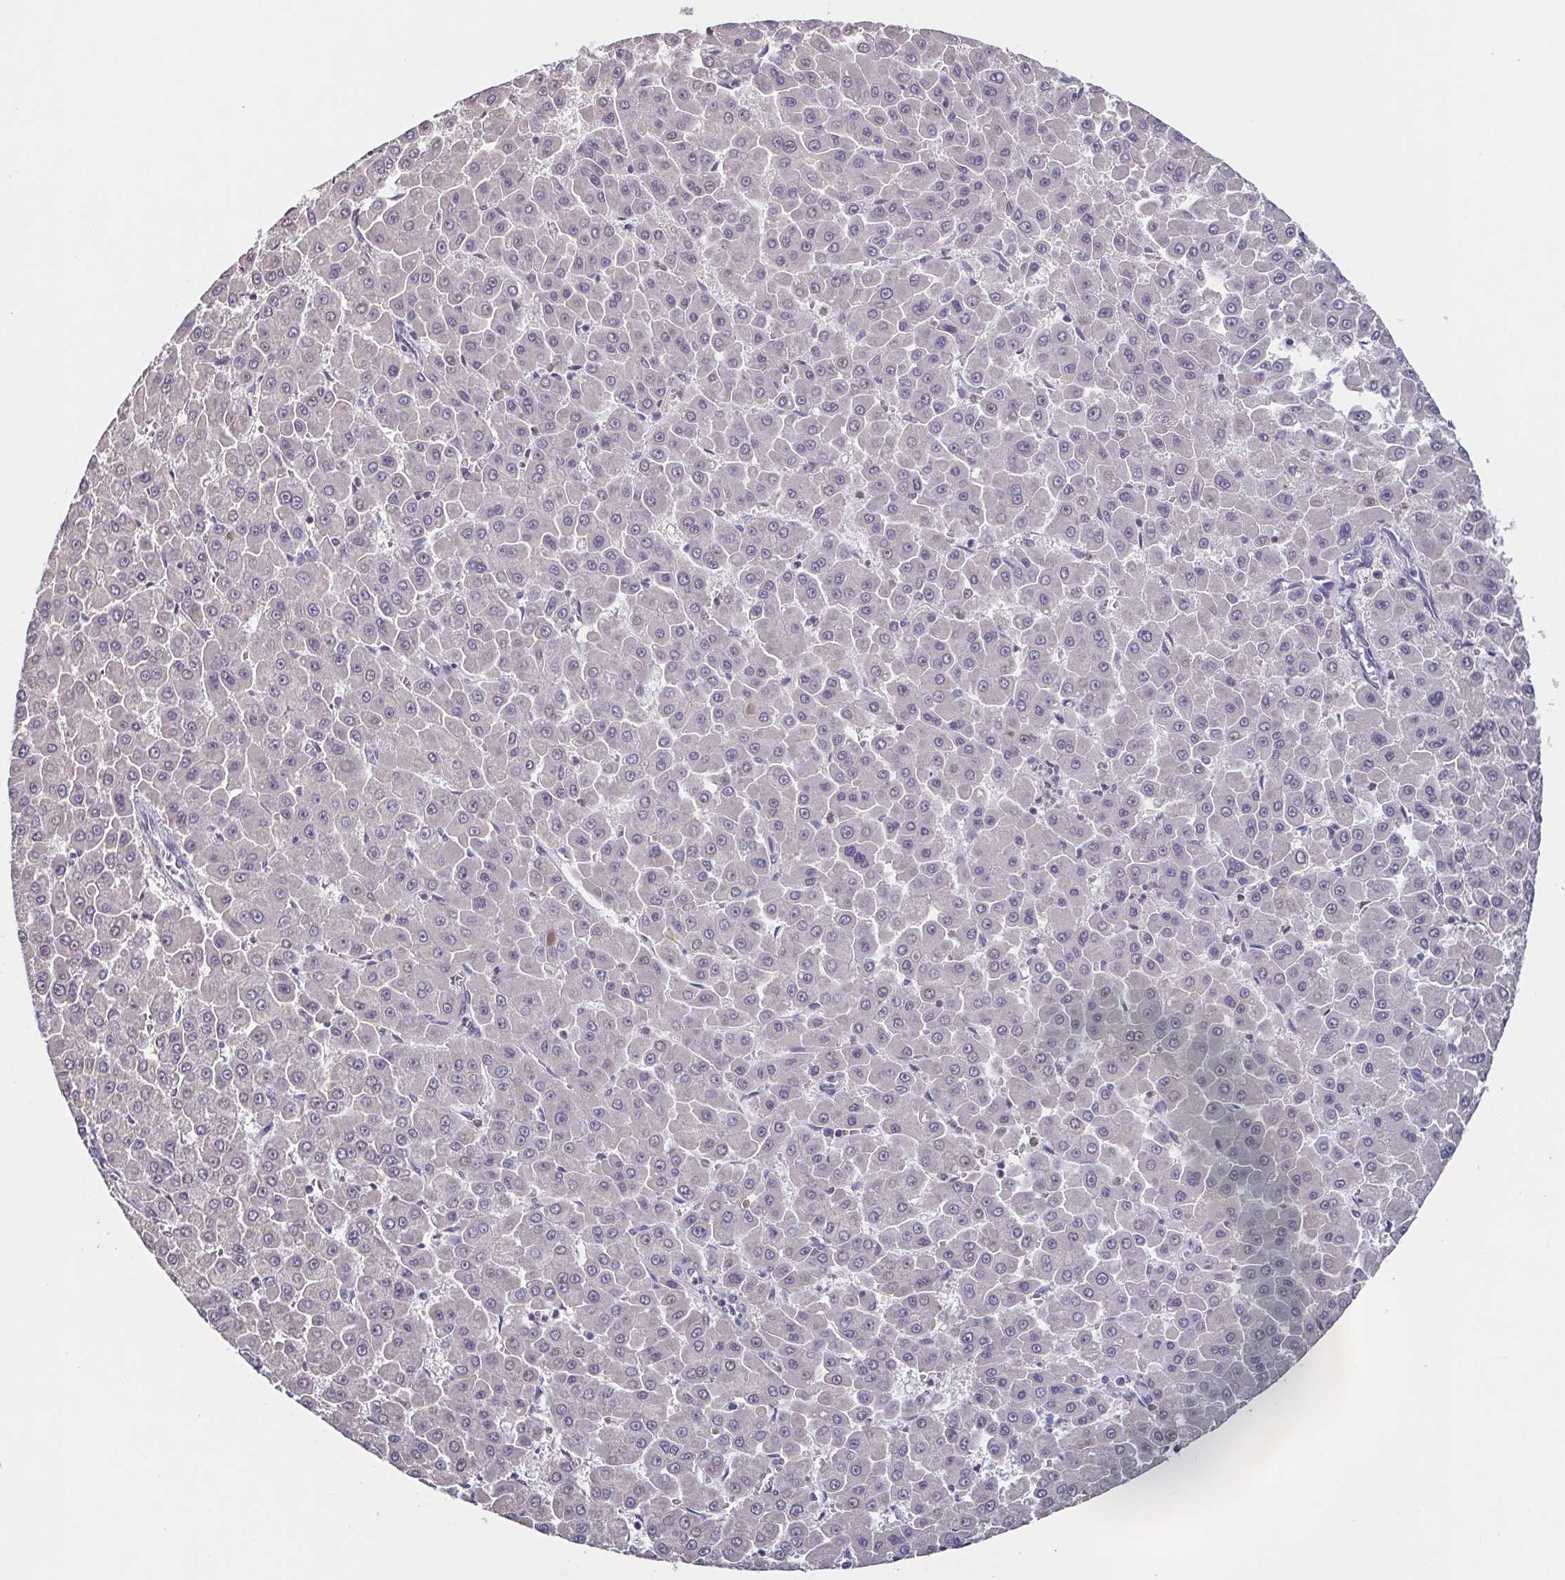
{"staining": {"intensity": "negative", "quantity": "none", "location": "none"}, "tissue": "liver cancer", "cell_type": "Tumor cells", "image_type": "cancer", "snomed": [{"axis": "morphology", "description": "Carcinoma, Hepatocellular, NOS"}, {"axis": "topography", "description": "Liver"}], "caption": "Tumor cells are negative for brown protein staining in liver cancer. Brightfield microscopy of IHC stained with DAB (3,3'-diaminobenzidine) (brown) and hematoxylin (blue), captured at high magnification.", "gene": "GHRL", "patient": {"sex": "male", "age": 78}}